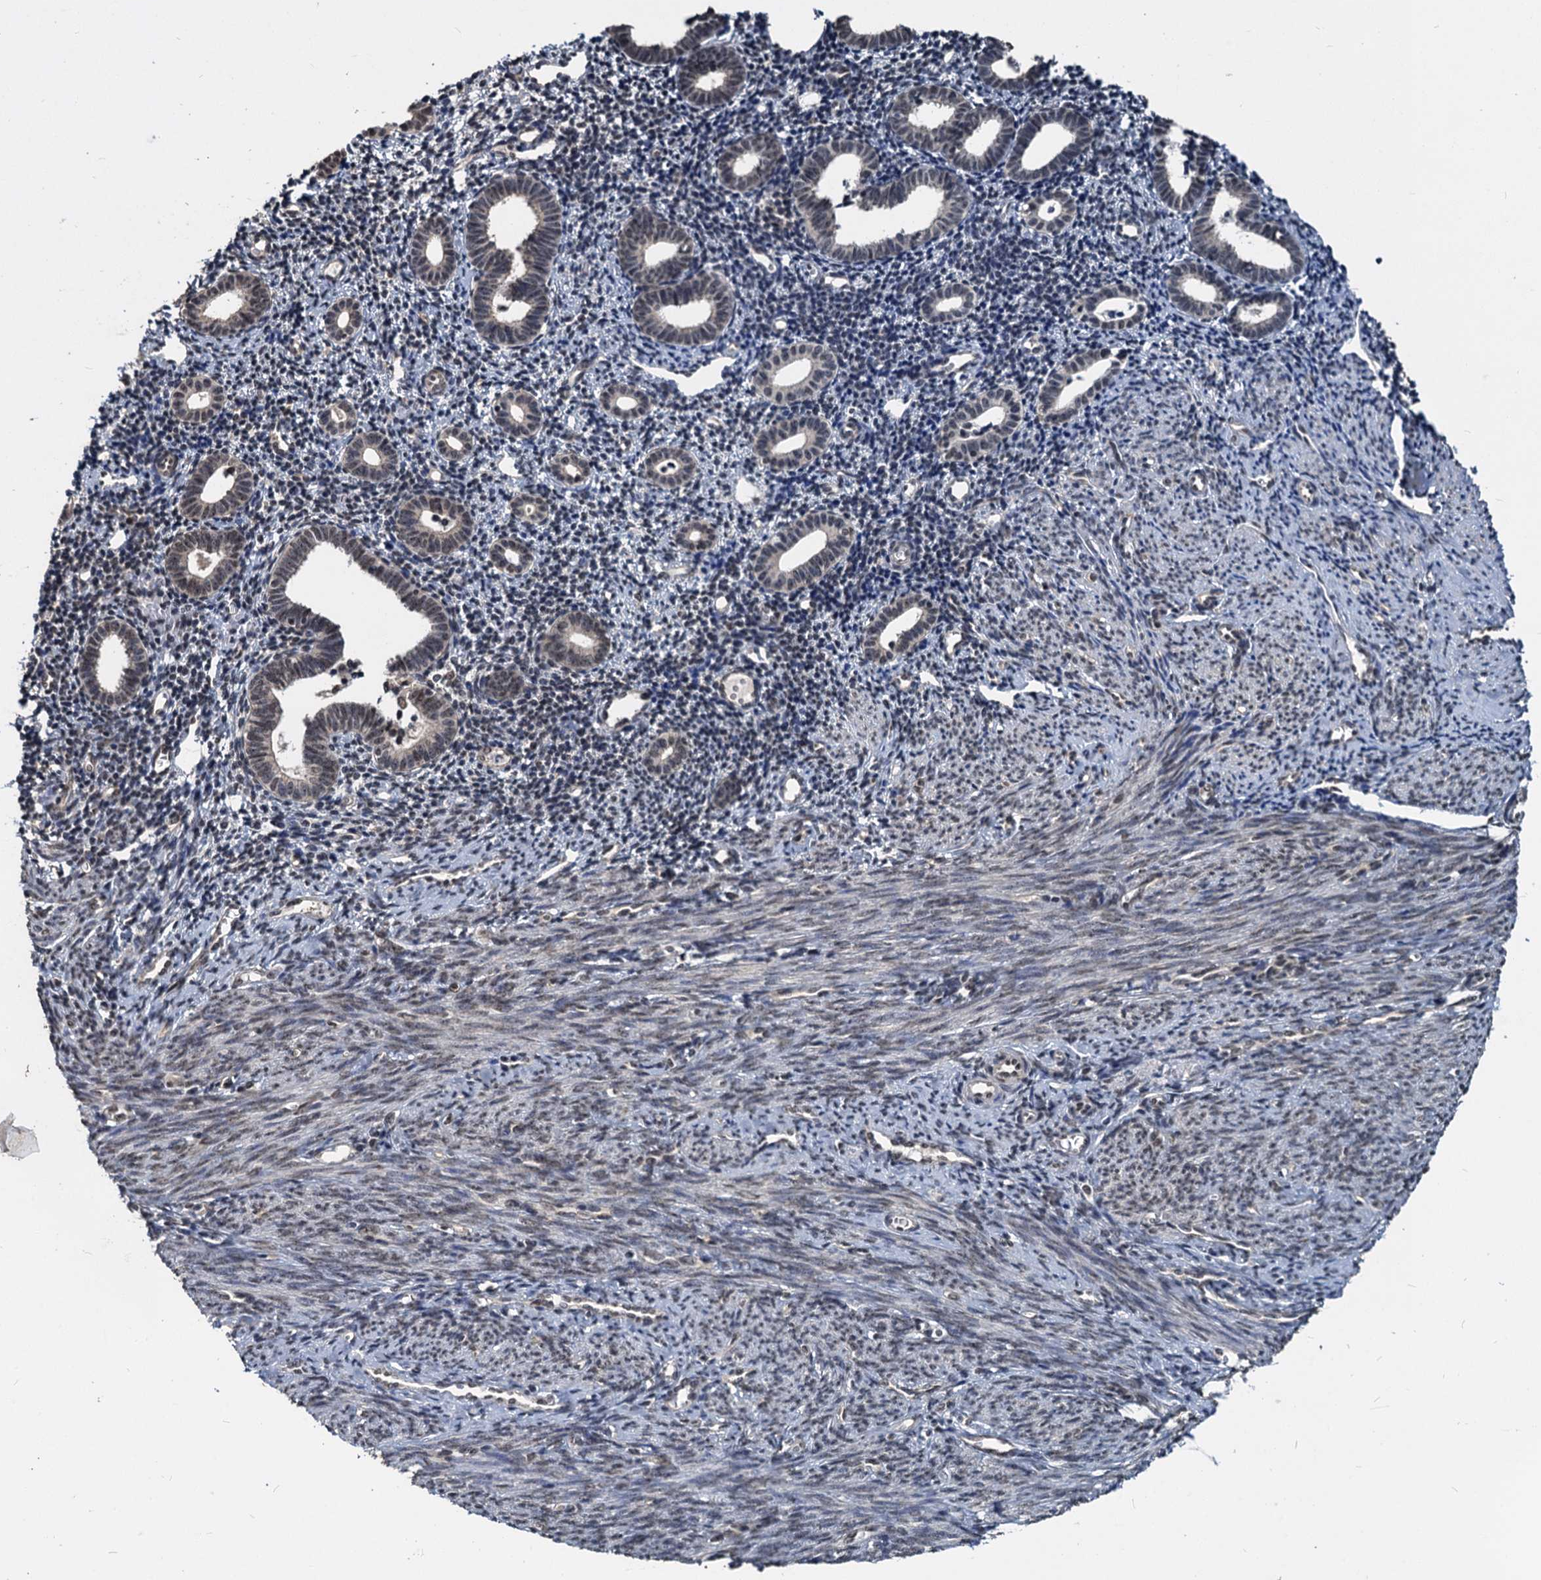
{"staining": {"intensity": "weak", "quantity": ">75%", "location": "nuclear"}, "tissue": "endometrium", "cell_type": "Cells in endometrial stroma", "image_type": "normal", "snomed": [{"axis": "morphology", "description": "Normal tissue, NOS"}, {"axis": "topography", "description": "Endometrium"}], "caption": "Weak nuclear protein expression is identified in approximately >75% of cells in endometrial stroma in endometrium.", "gene": "FAM216B", "patient": {"sex": "female", "age": 56}}